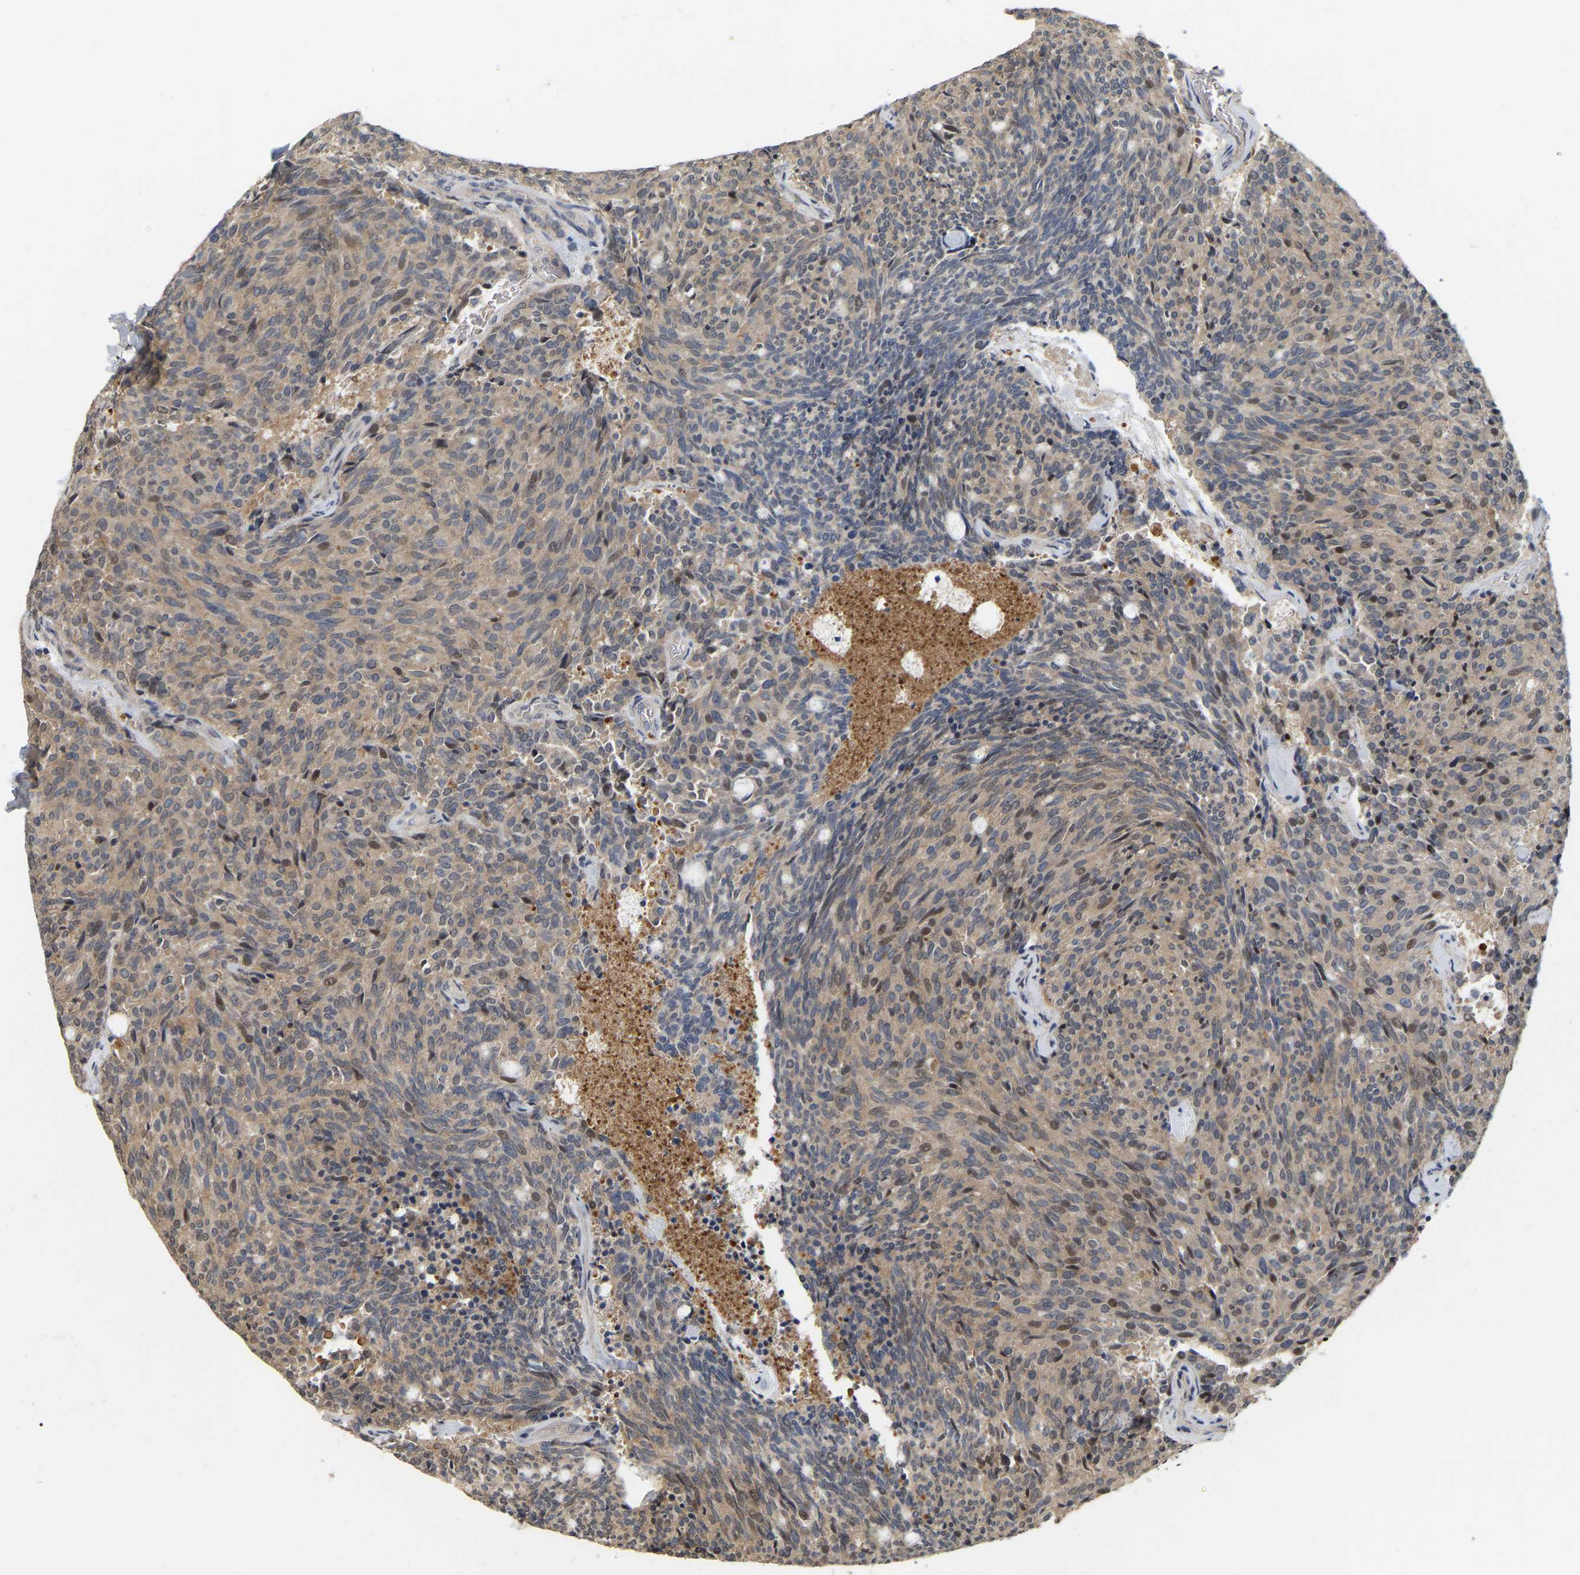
{"staining": {"intensity": "moderate", "quantity": ">75%", "location": "cytoplasmic/membranous"}, "tissue": "carcinoid", "cell_type": "Tumor cells", "image_type": "cancer", "snomed": [{"axis": "morphology", "description": "Carcinoid, malignant, NOS"}, {"axis": "topography", "description": "Pancreas"}], "caption": "Immunohistochemistry (IHC) of carcinoid displays medium levels of moderate cytoplasmic/membranous positivity in approximately >75% of tumor cells. (Brightfield microscopy of DAB IHC at high magnification).", "gene": "RUVBL1", "patient": {"sex": "female", "age": 54}}